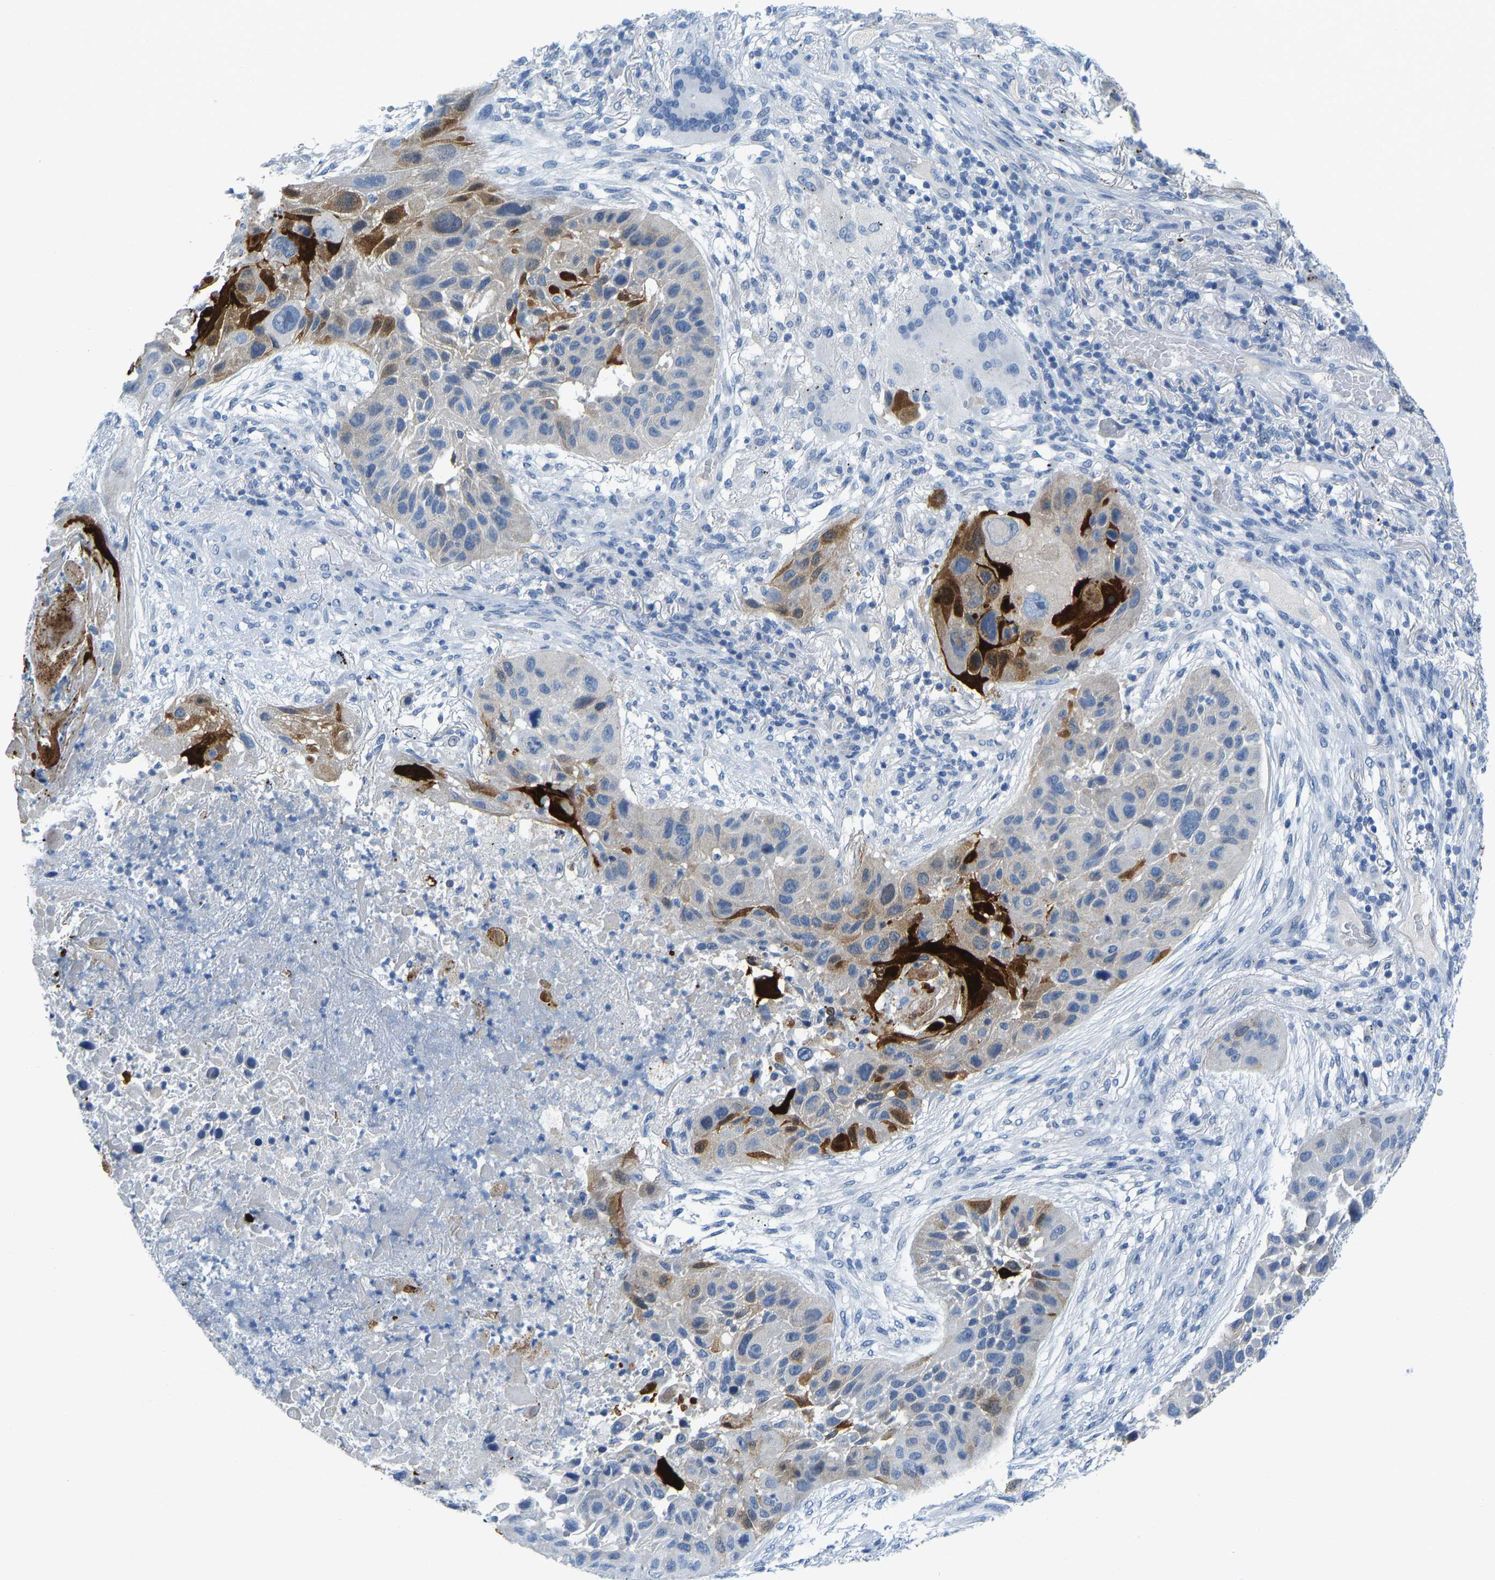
{"staining": {"intensity": "strong", "quantity": "<25%", "location": "cytoplasmic/membranous"}, "tissue": "lung cancer", "cell_type": "Tumor cells", "image_type": "cancer", "snomed": [{"axis": "morphology", "description": "Squamous cell carcinoma, NOS"}, {"axis": "topography", "description": "Lung"}], "caption": "Lung squamous cell carcinoma was stained to show a protein in brown. There is medium levels of strong cytoplasmic/membranous positivity in about <25% of tumor cells.", "gene": "SERPINB3", "patient": {"sex": "male", "age": 57}}